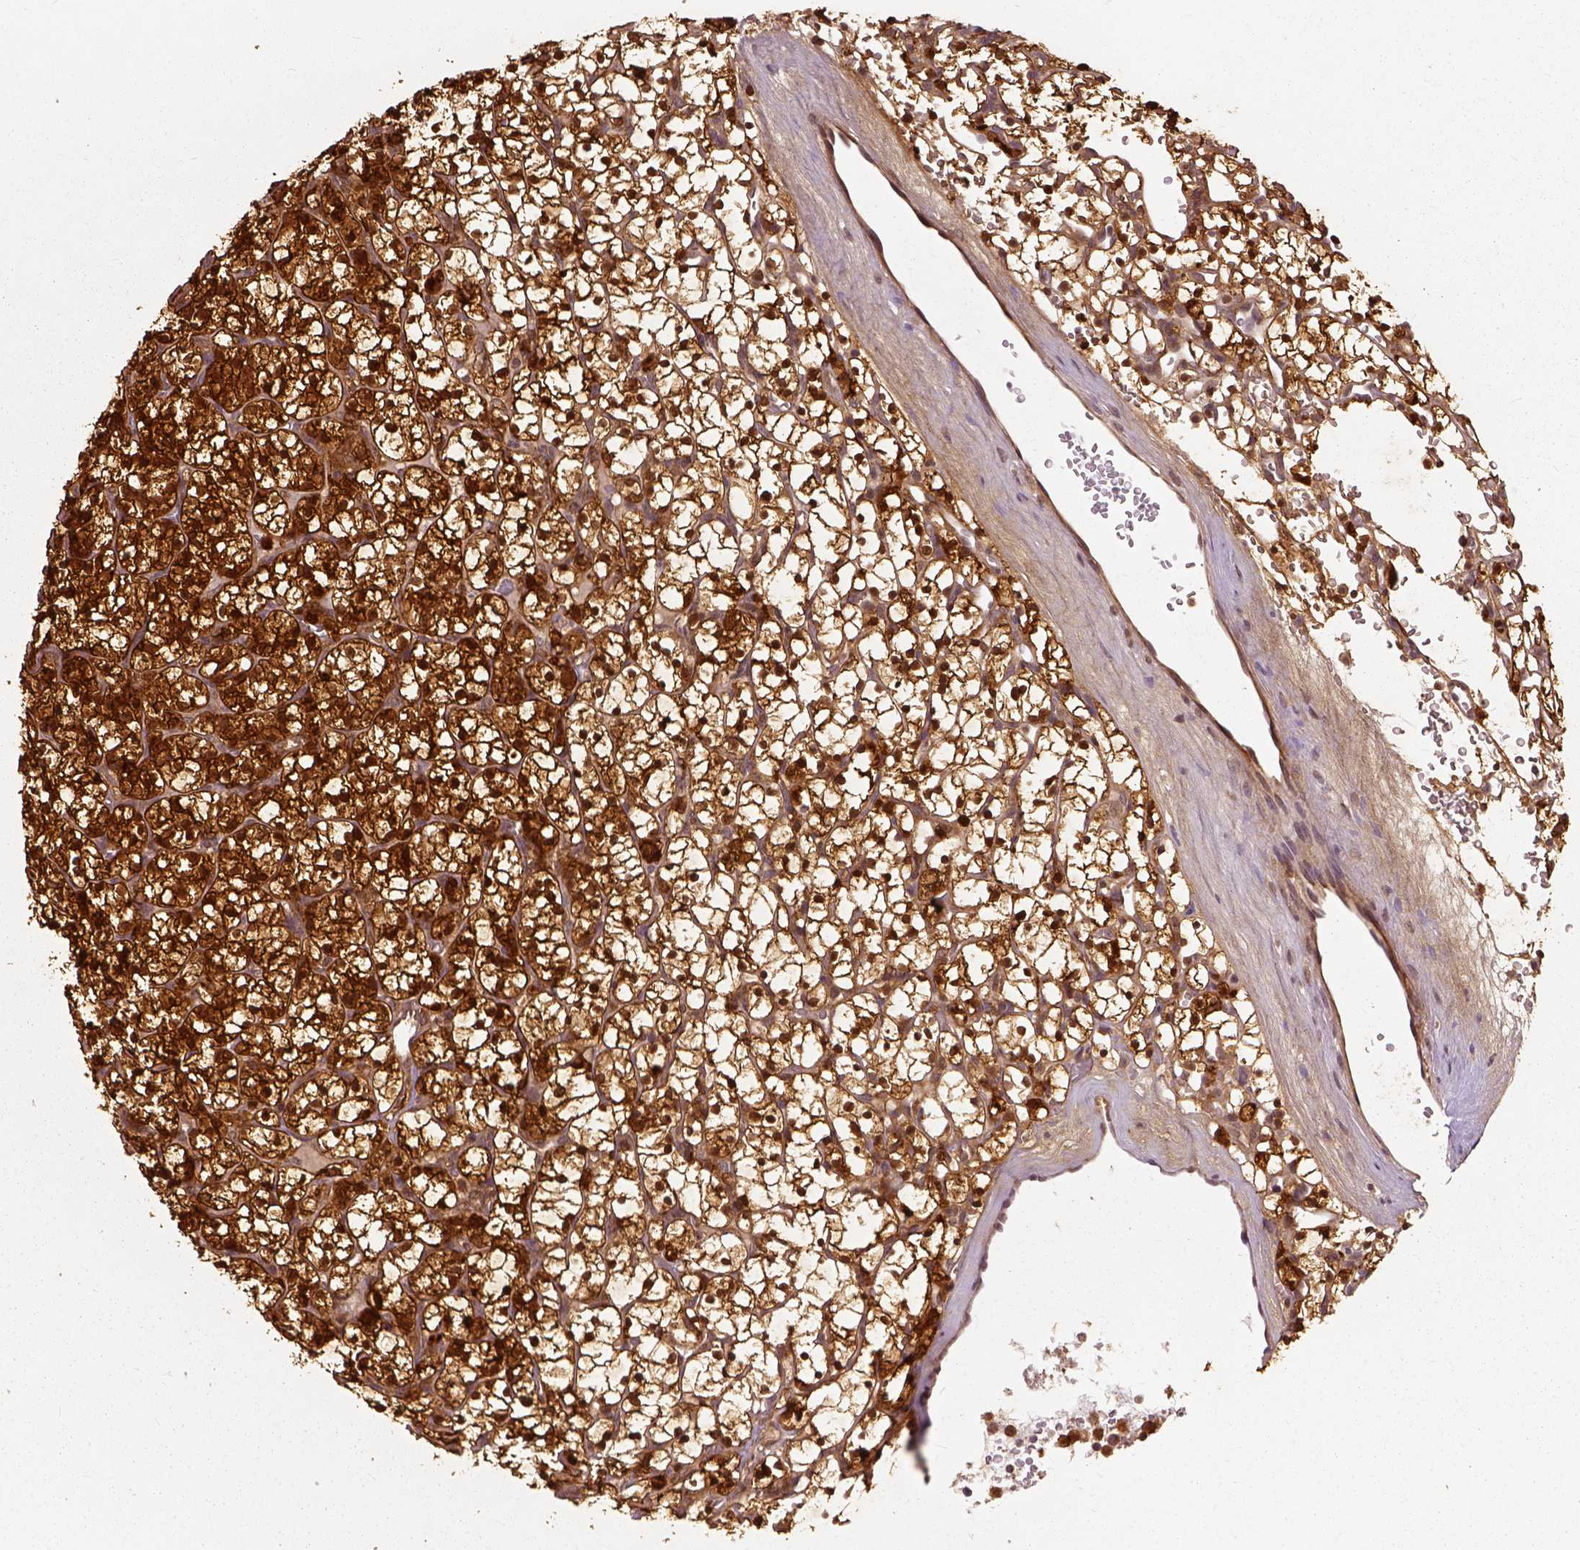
{"staining": {"intensity": "strong", "quantity": ">75%", "location": "cytoplasmic/membranous,nuclear"}, "tissue": "renal cancer", "cell_type": "Tumor cells", "image_type": "cancer", "snomed": [{"axis": "morphology", "description": "Adenocarcinoma, NOS"}, {"axis": "topography", "description": "Kidney"}], "caption": "IHC micrograph of neoplastic tissue: human adenocarcinoma (renal) stained using IHC reveals high levels of strong protein expression localized specifically in the cytoplasmic/membranous and nuclear of tumor cells, appearing as a cytoplasmic/membranous and nuclear brown color.", "gene": "GPI", "patient": {"sex": "female", "age": 64}}